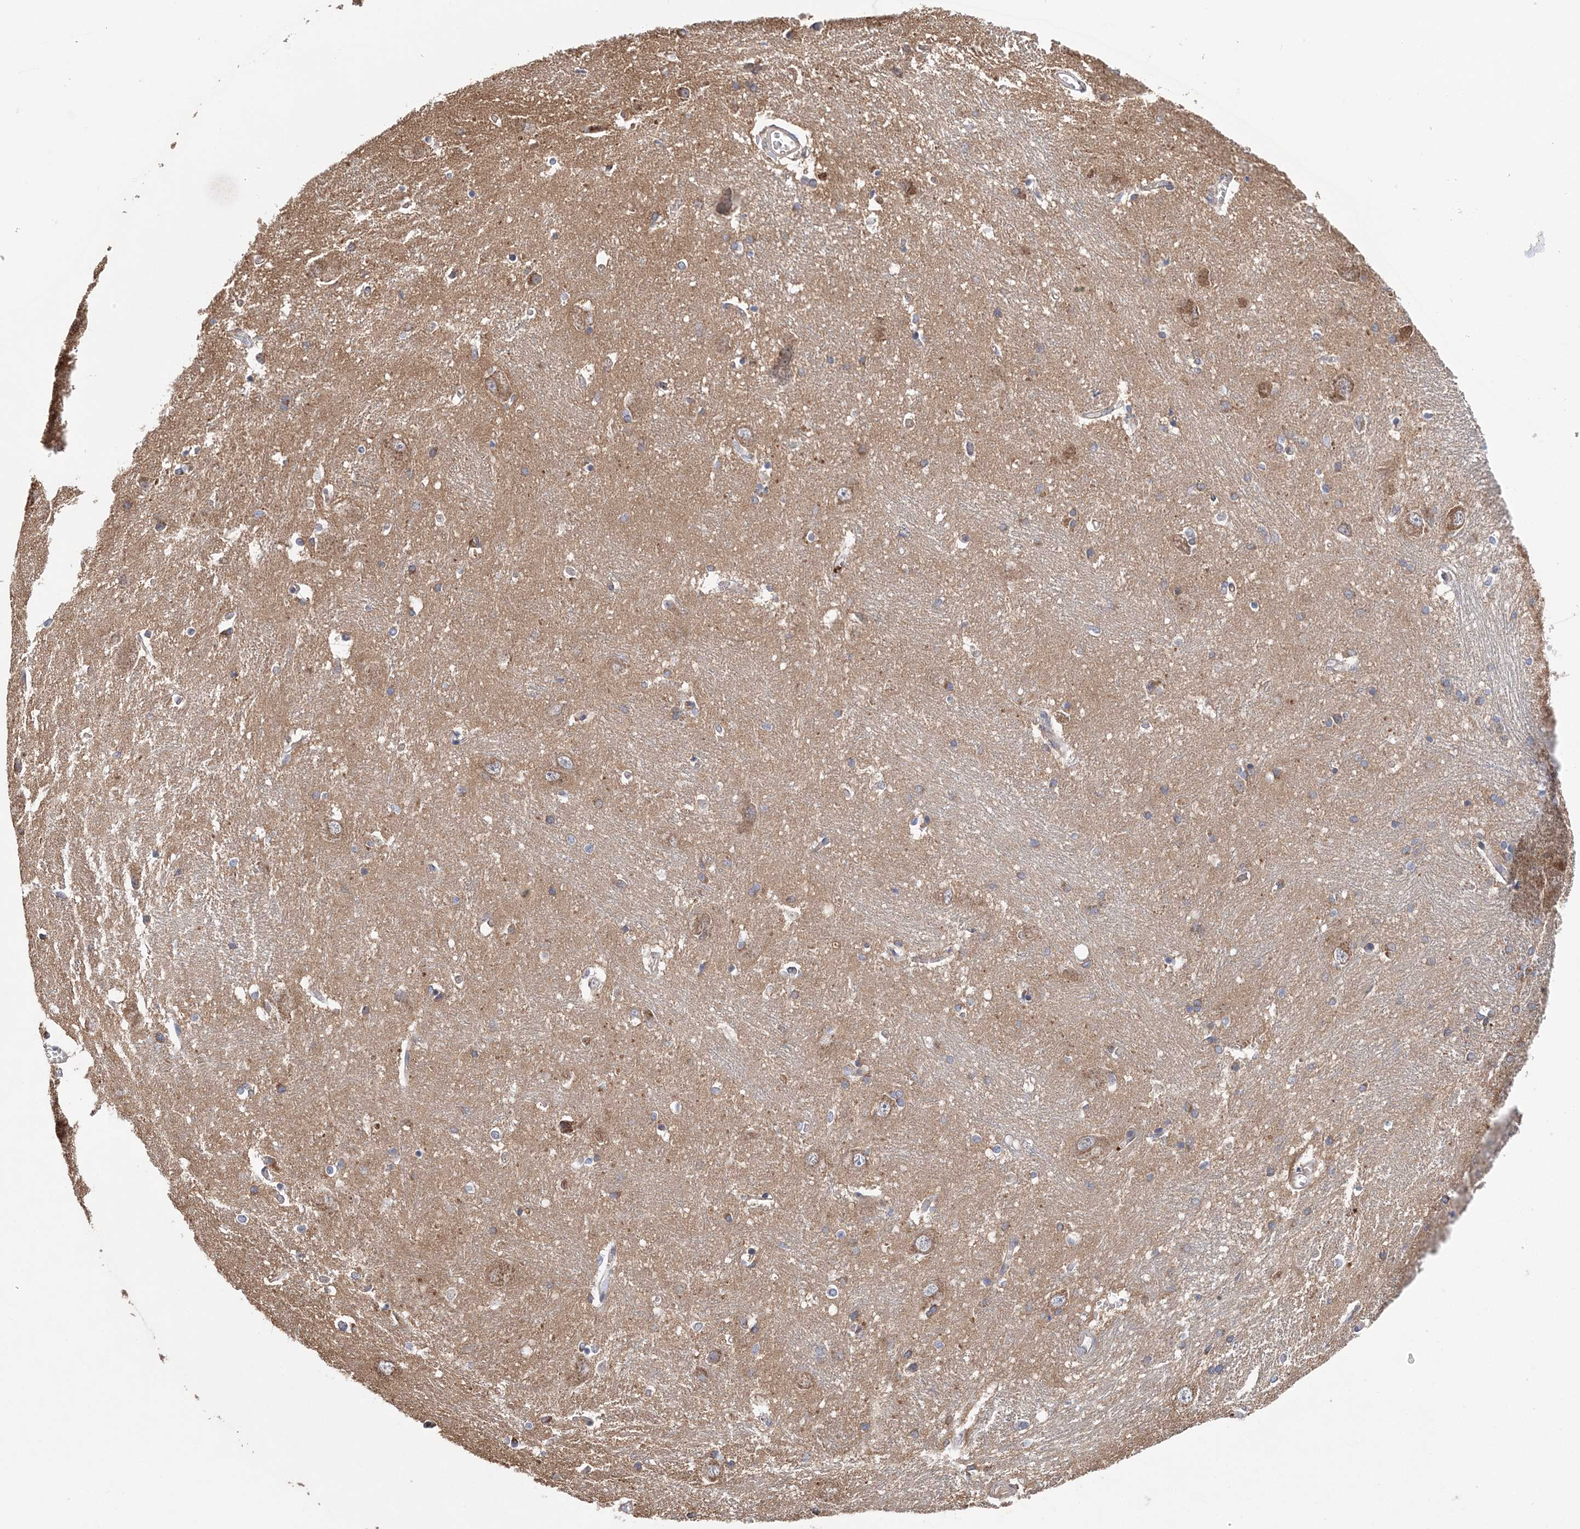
{"staining": {"intensity": "weak", "quantity": "25%-75%", "location": "cytoplasmic/membranous"}, "tissue": "caudate", "cell_type": "Glial cells", "image_type": "normal", "snomed": [{"axis": "morphology", "description": "Normal tissue, NOS"}, {"axis": "topography", "description": "Lateral ventricle wall"}], "caption": "A high-resolution image shows immunohistochemistry (IHC) staining of normal caudate, which displays weak cytoplasmic/membranous staining in about 25%-75% of glial cells.", "gene": "TTC32", "patient": {"sex": "male", "age": 37}}